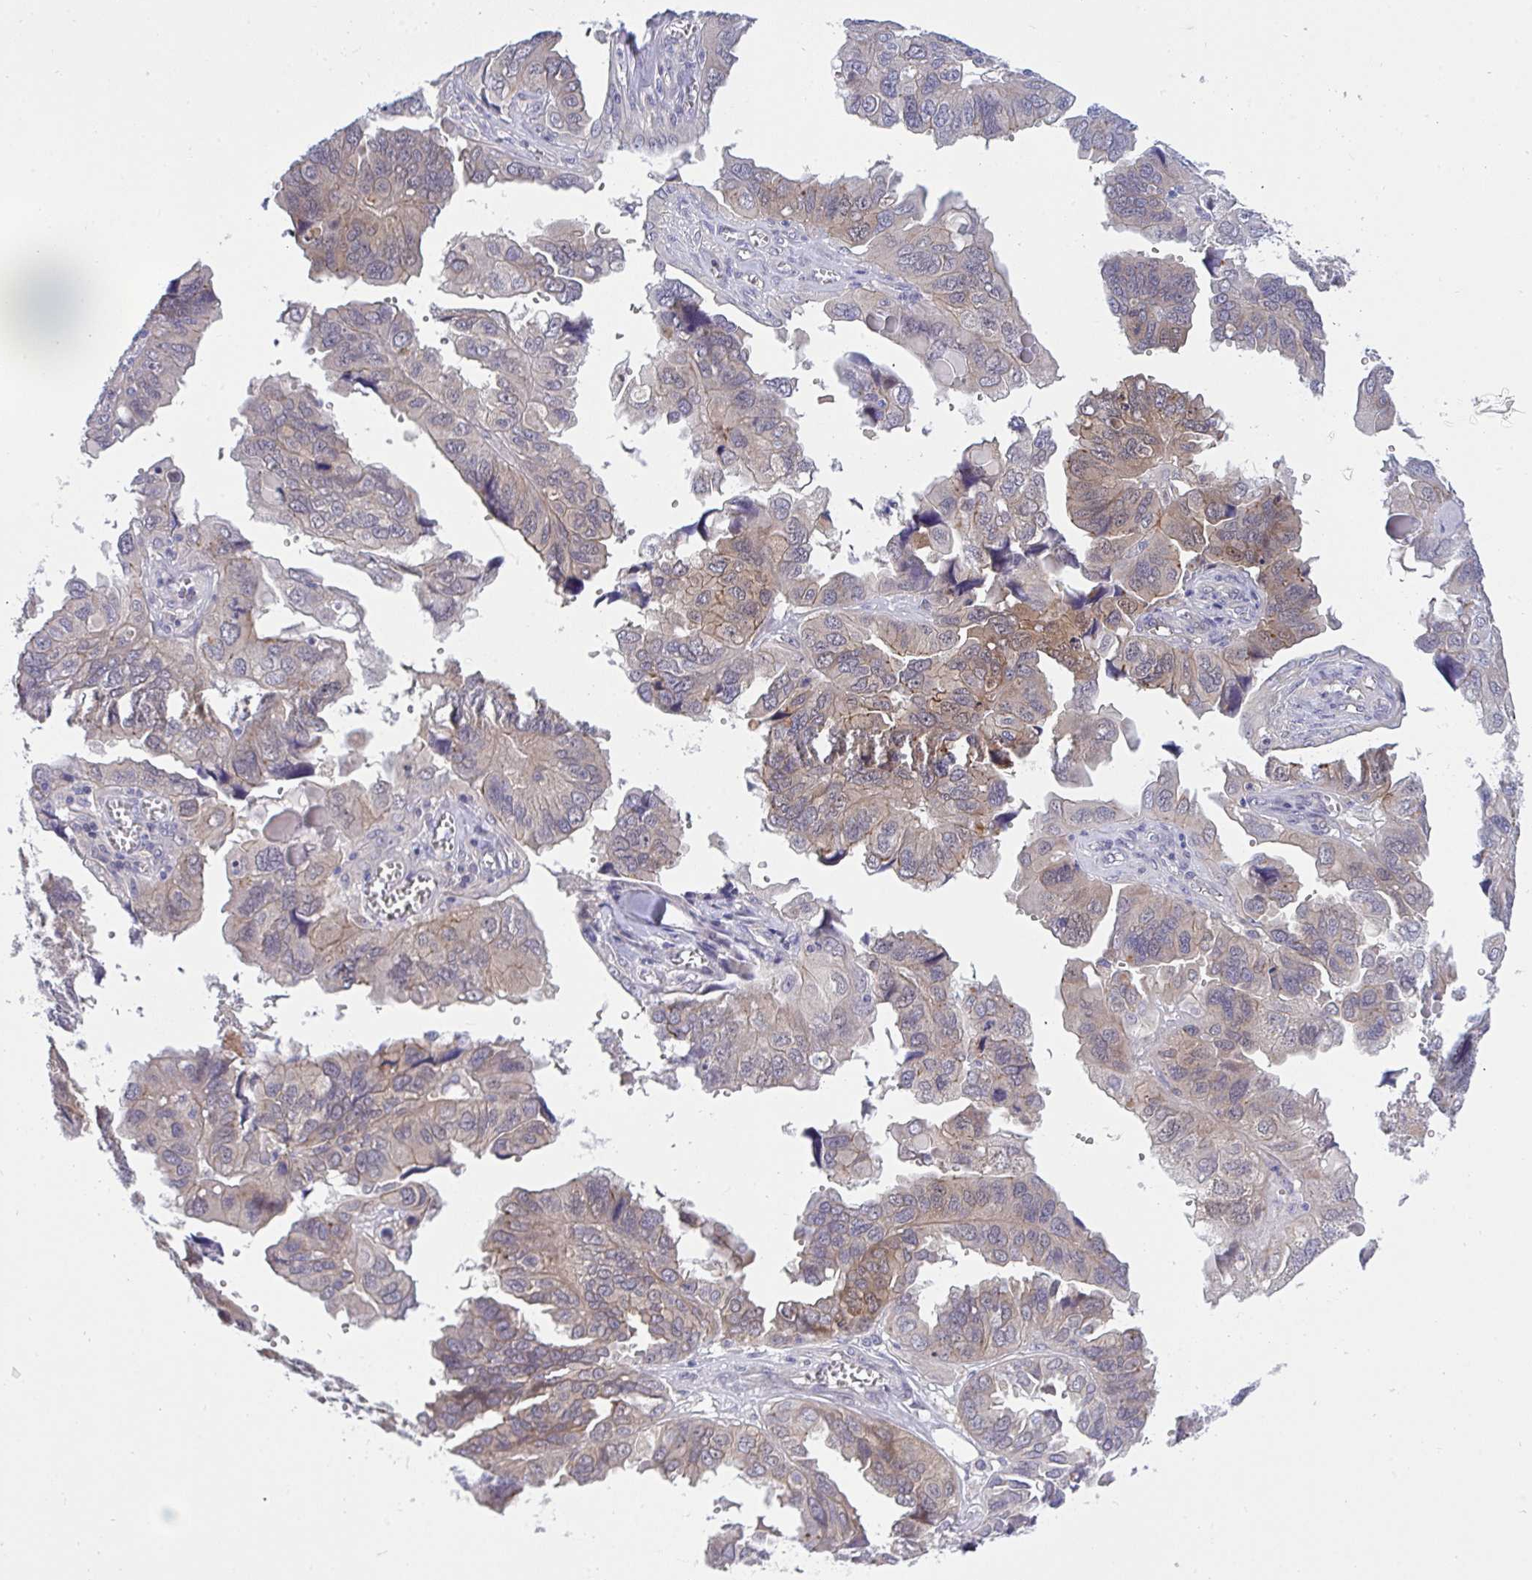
{"staining": {"intensity": "weak", "quantity": "25%-75%", "location": "cytoplasmic/membranous"}, "tissue": "ovarian cancer", "cell_type": "Tumor cells", "image_type": "cancer", "snomed": [{"axis": "morphology", "description": "Cystadenocarcinoma, serous, NOS"}, {"axis": "topography", "description": "Ovary"}], "caption": "High-power microscopy captured an immunohistochemistry image of ovarian cancer, revealing weak cytoplasmic/membranous staining in approximately 25%-75% of tumor cells.", "gene": "HOXD12", "patient": {"sex": "female", "age": 79}}